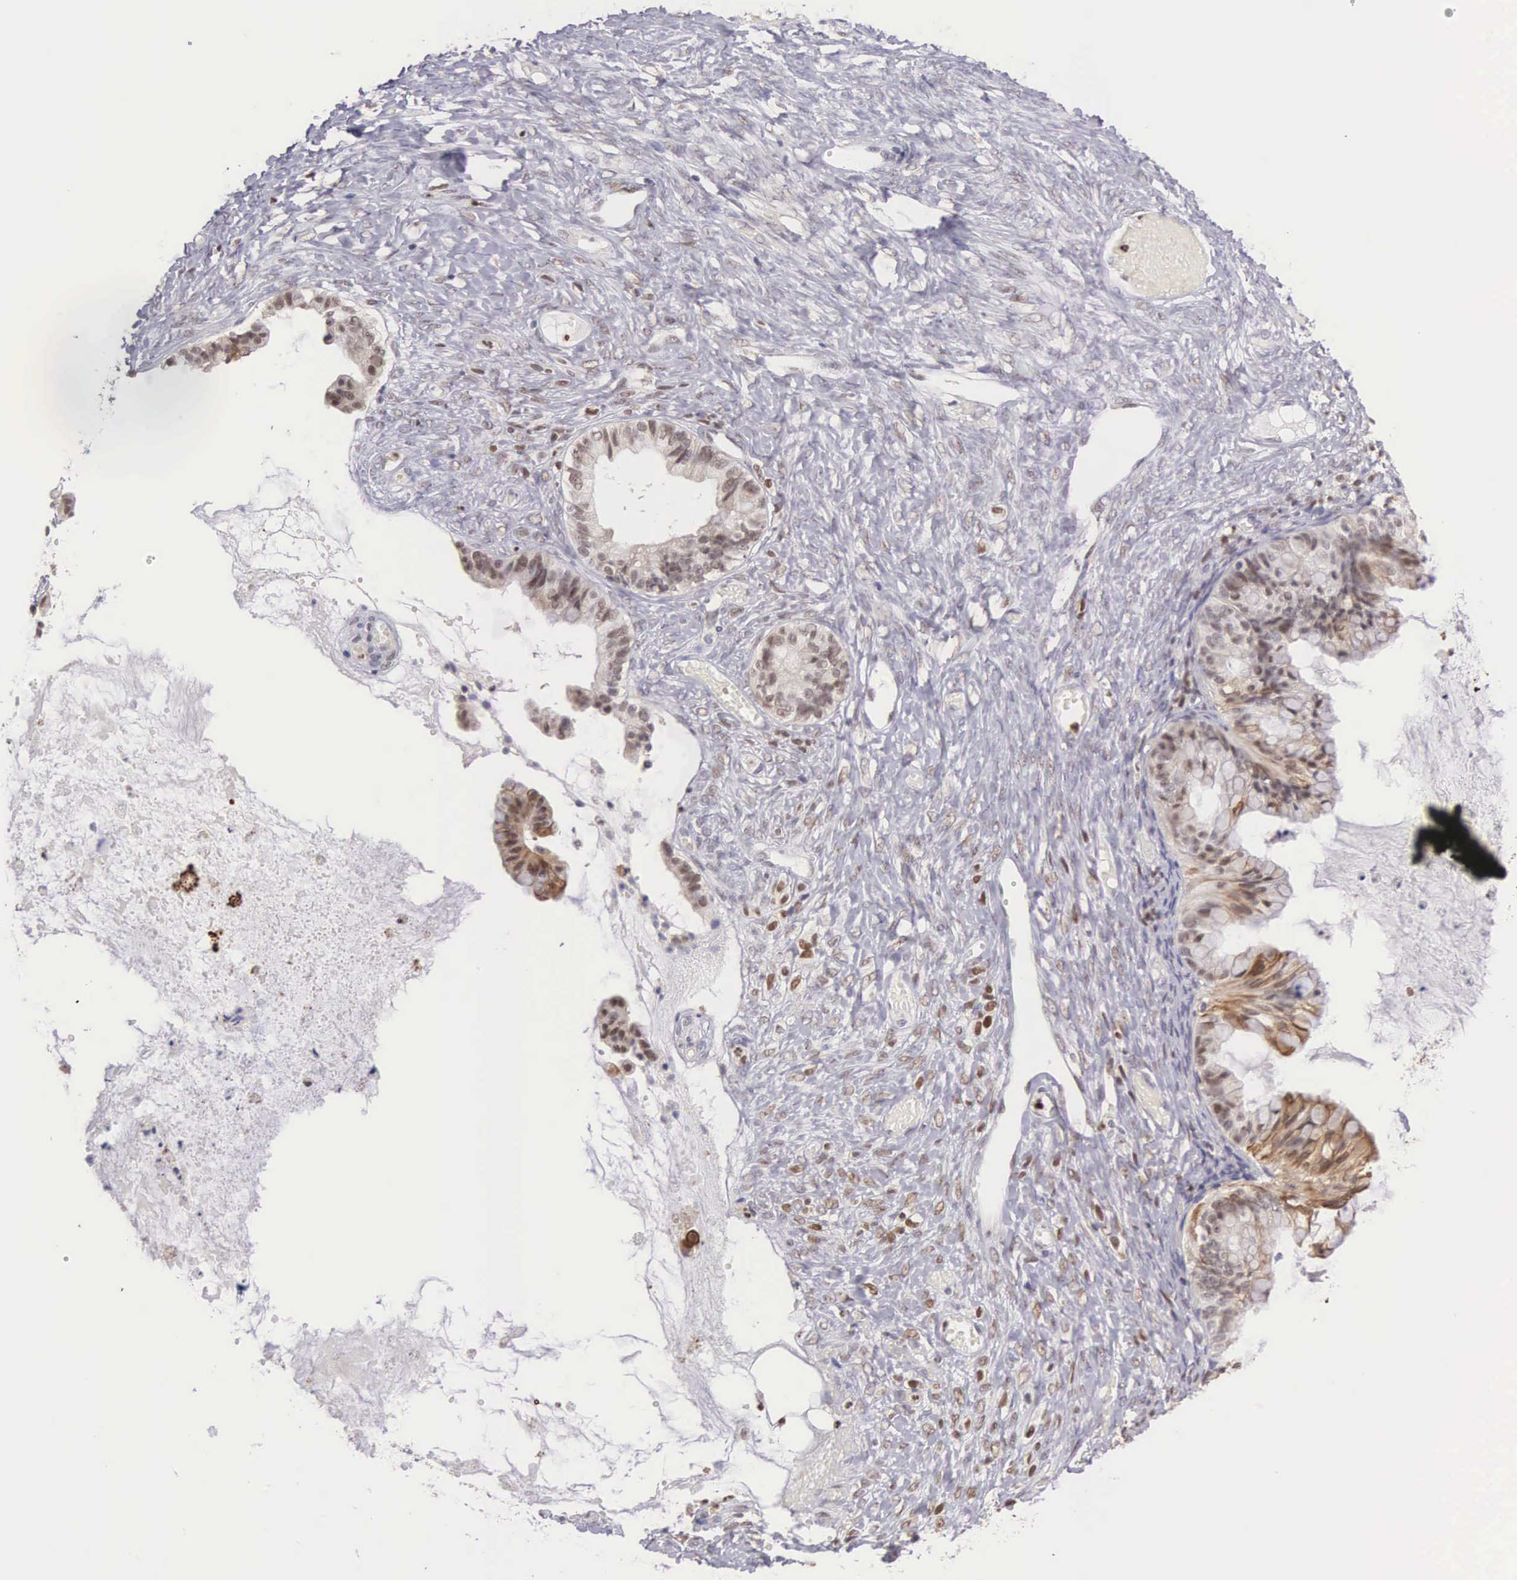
{"staining": {"intensity": "moderate", "quantity": ">75%", "location": "cytoplasmic/membranous,nuclear"}, "tissue": "ovarian cancer", "cell_type": "Tumor cells", "image_type": "cancer", "snomed": [{"axis": "morphology", "description": "Cystadenocarcinoma, mucinous, NOS"}, {"axis": "topography", "description": "Ovary"}], "caption": "Tumor cells show medium levels of moderate cytoplasmic/membranous and nuclear expression in about >75% of cells in human mucinous cystadenocarcinoma (ovarian).", "gene": "GRK3", "patient": {"sex": "female", "age": 57}}